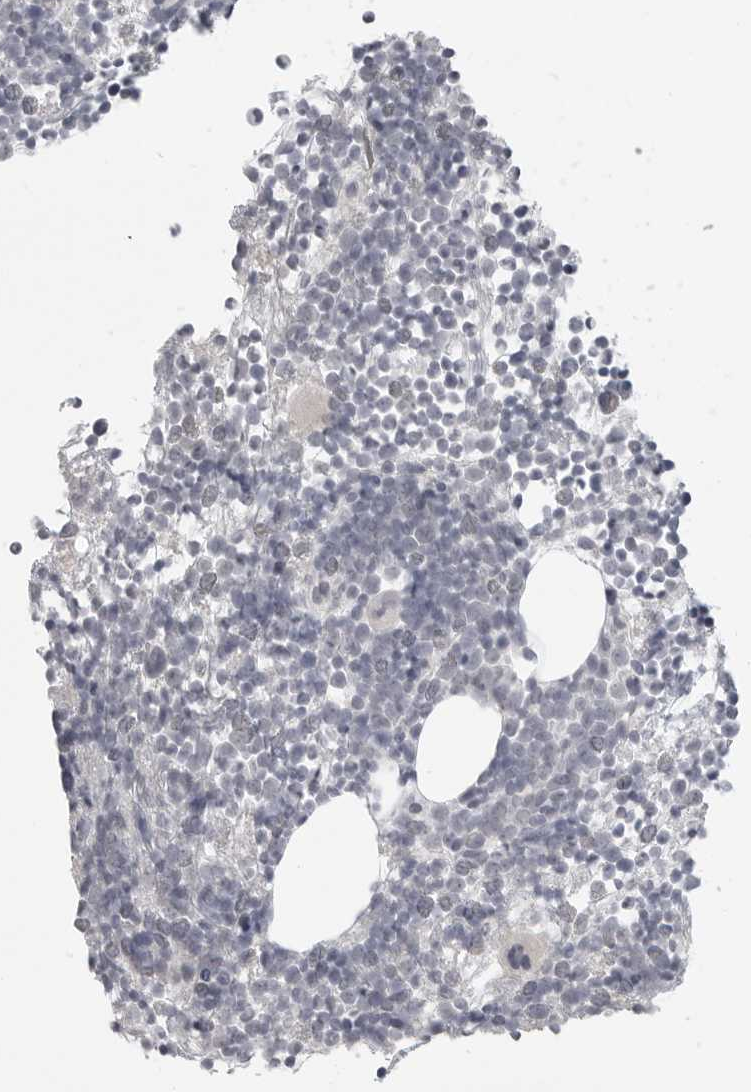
{"staining": {"intensity": "negative", "quantity": "none", "location": "none"}, "tissue": "bone marrow", "cell_type": "Hematopoietic cells", "image_type": "normal", "snomed": [{"axis": "morphology", "description": "Normal tissue, NOS"}, {"axis": "morphology", "description": "Inflammation, NOS"}, {"axis": "topography", "description": "Bone marrow"}], "caption": "Immunohistochemistry image of benign bone marrow: human bone marrow stained with DAB demonstrates no significant protein expression in hematopoietic cells.", "gene": "KLK11", "patient": {"sex": "male", "age": 1}}